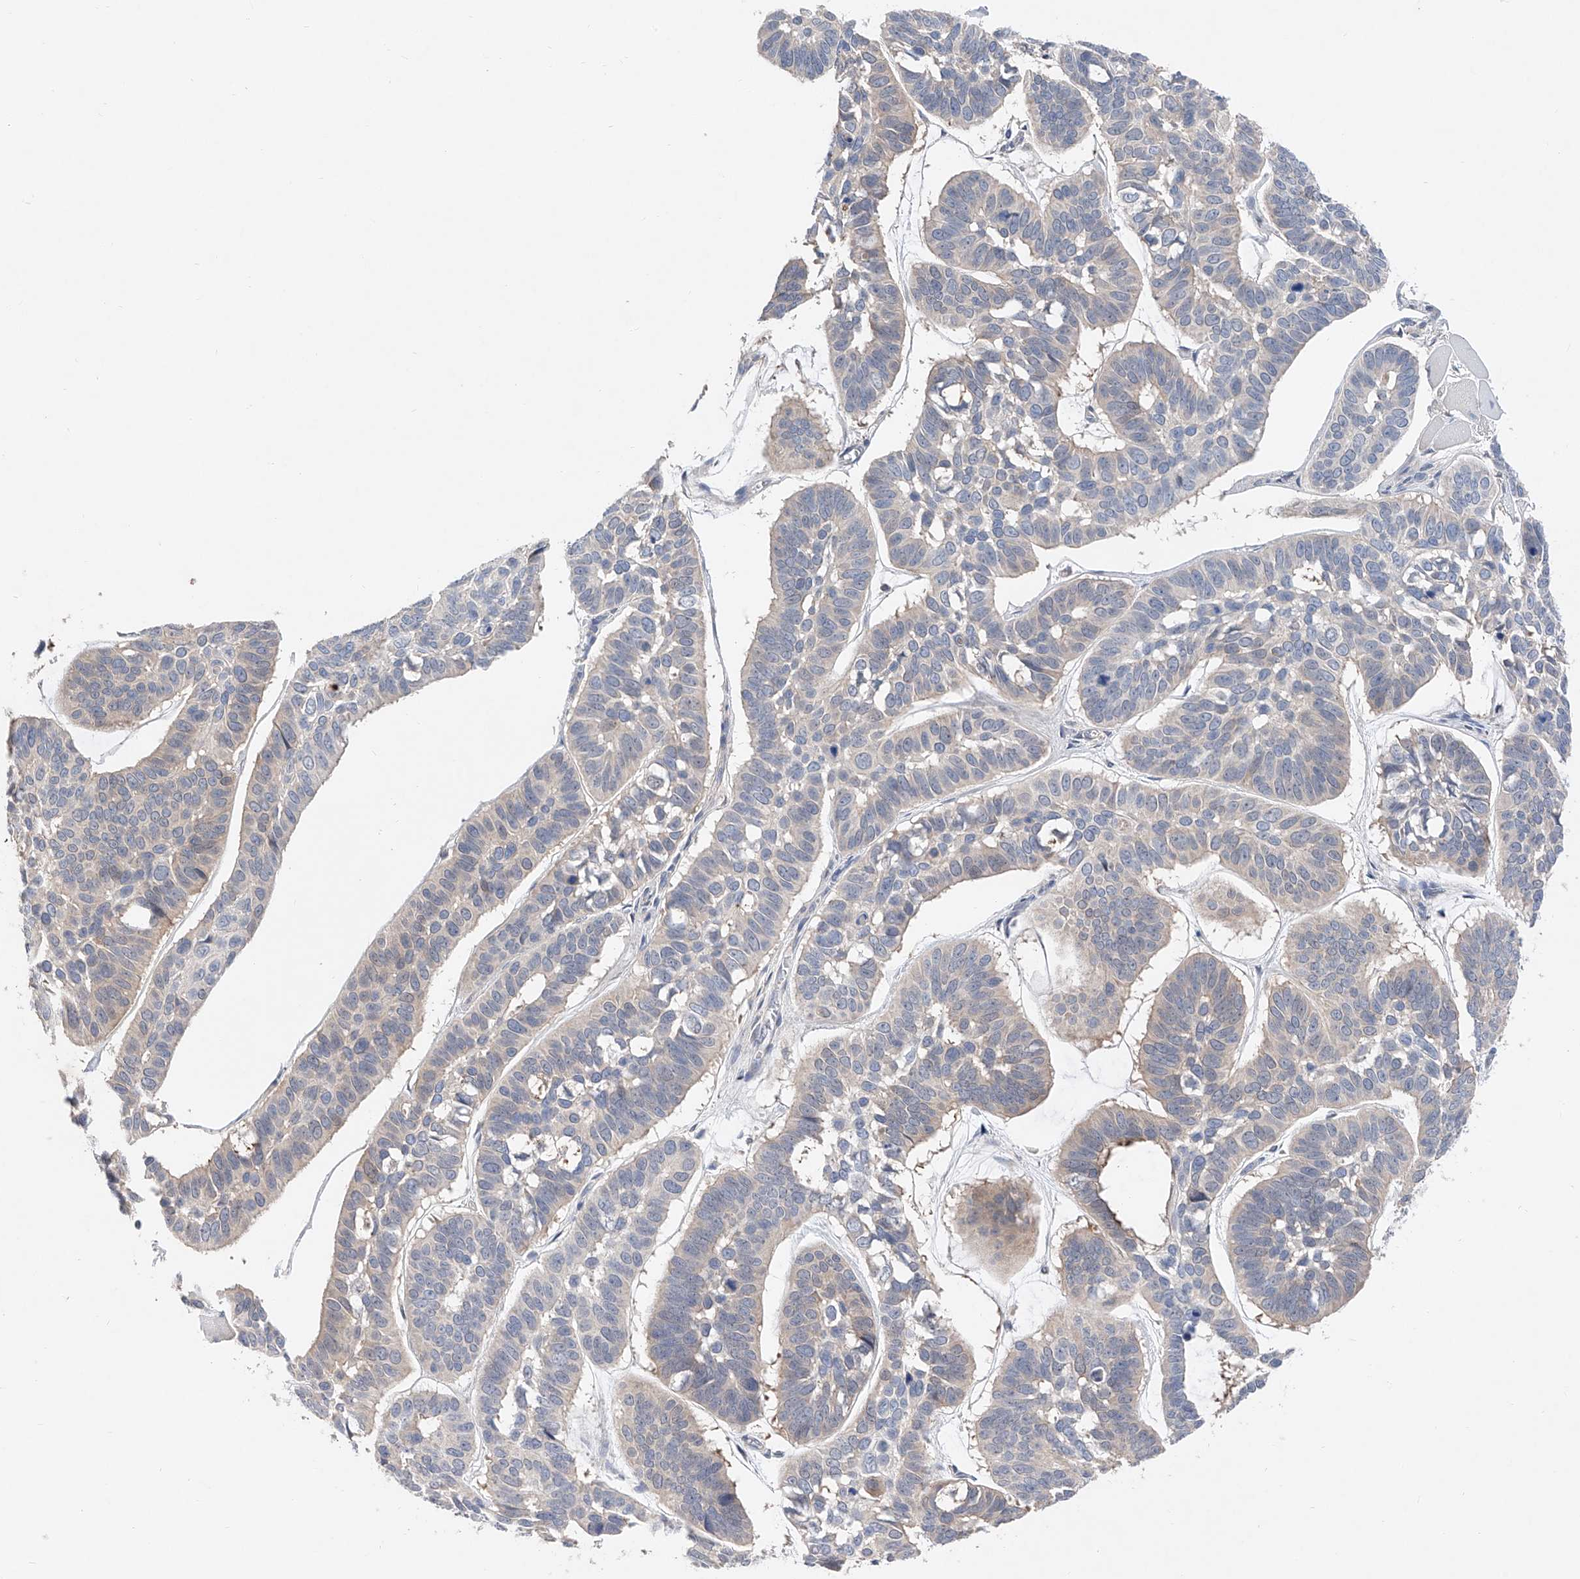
{"staining": {"intensity": "negative", "quantity": "none", "location": "none"}, "tissue": "skin cancer", "cell_type": "Tumor cells", "image_type": "cancer", "snomed": [{"axis": "morphology", "description": "Basal cell carcinoma"}, {"axis": "topography", "description": "Skin"}], "caption": "An immunohistochemistry (IHC) image of basal cell carcinoma (skin) is shown. There is no staining in tumor cells of basal cell carcinoma (skin). (Stains: DAB immunohistochemistry with hematoxylin counter stain, Microscopy: brightfield microscopy at high magnification).", "gene": "FUCA2", "patient": {"sex": "male", "age": 62}}